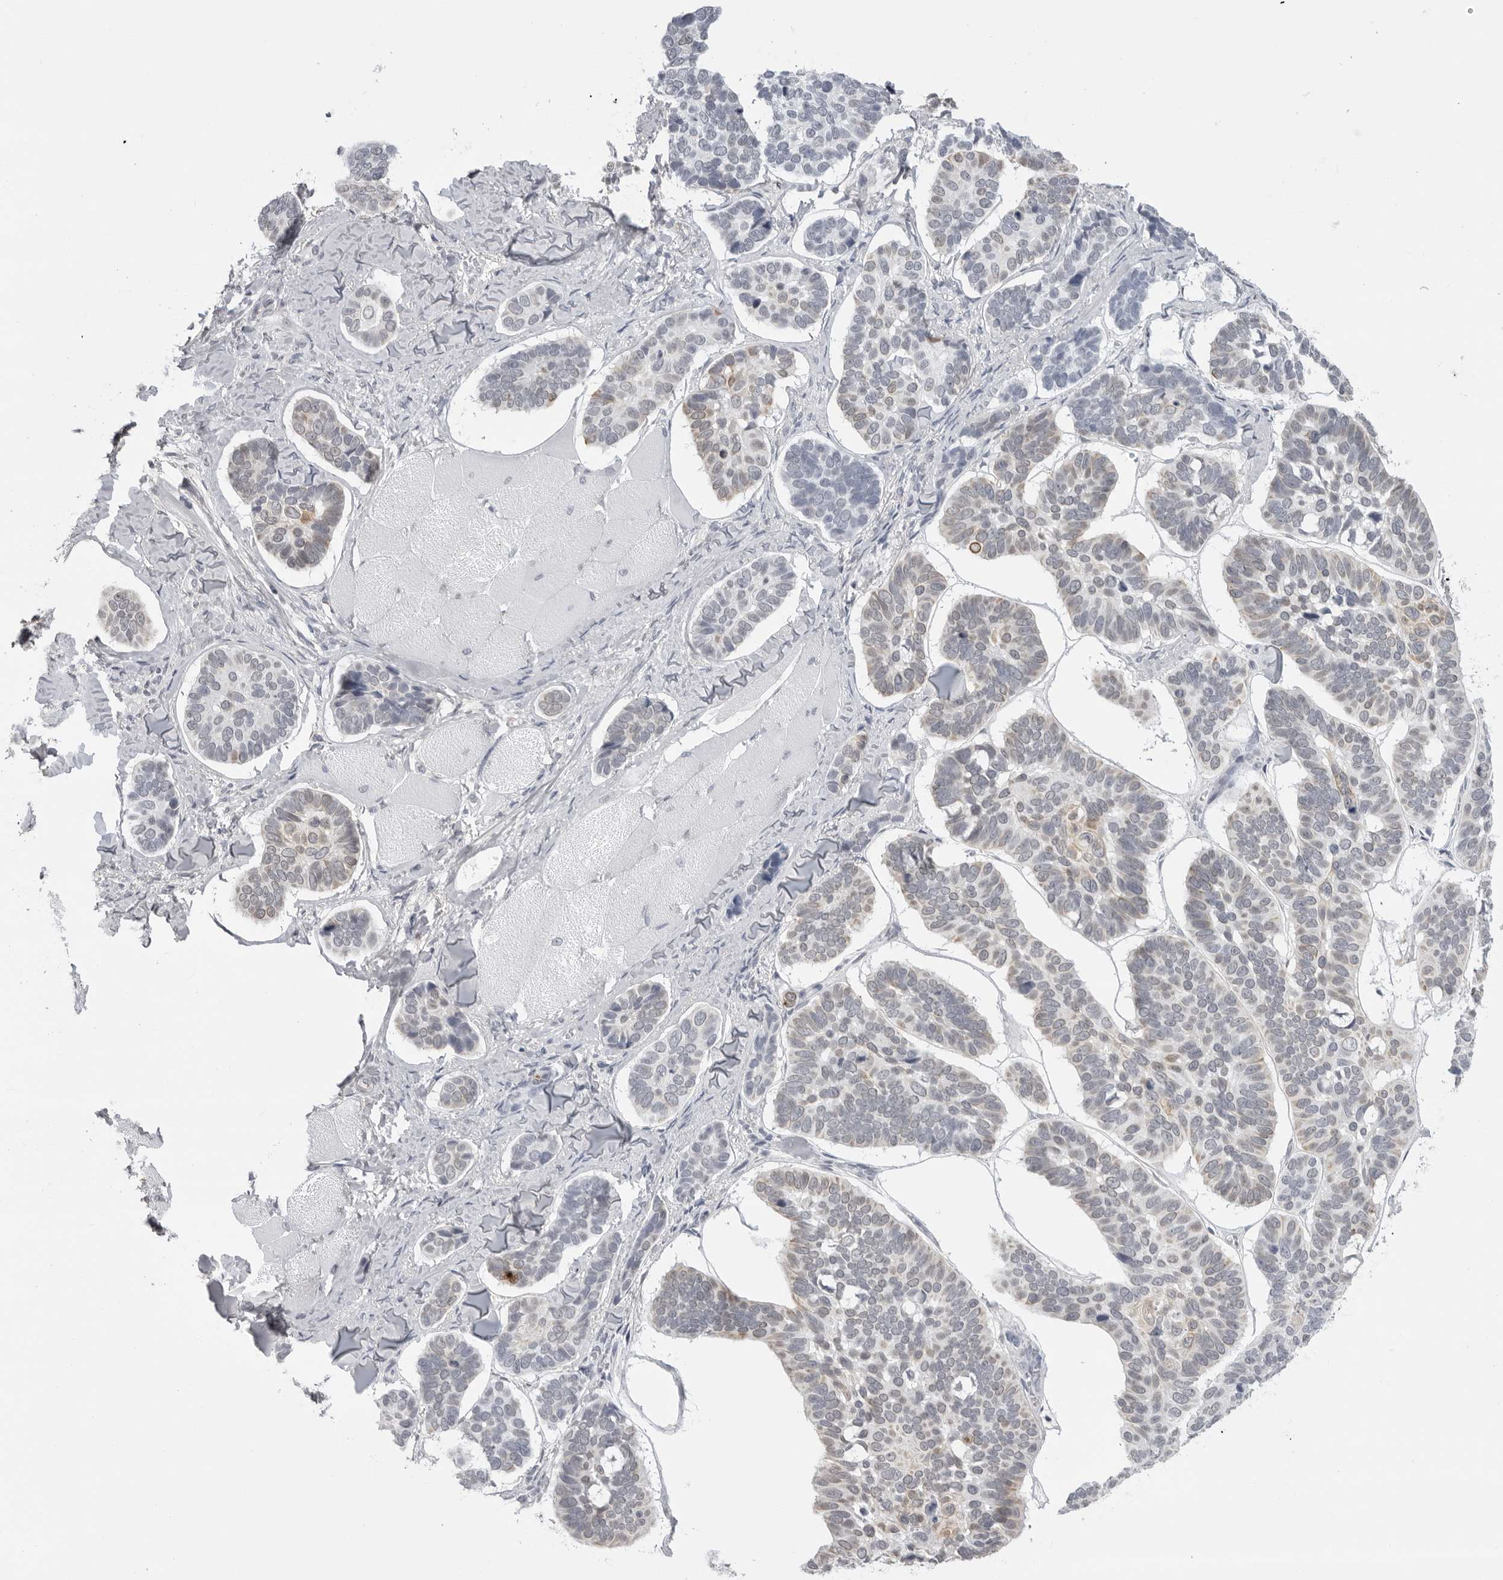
{"staining": {"intensity": "weak", "quantity": "<25%", "location": "cytoplasmic/membranous"}, "tissue": "skin cancer", "cell_type": "Tumor cells", "image_type": "cancer", "snomed": [{"axis": "morphology", "description": "Basal cell carcinoma"}, {"axis": "topography", "description": "Skin"}], "caption": "This is an immunohistochemistry (IHC) histopathology image of human skin cancer. There is no expression in tumor cells.", "gene": "SERPINF2", "patient": {"sex": "male", "age": 62}}